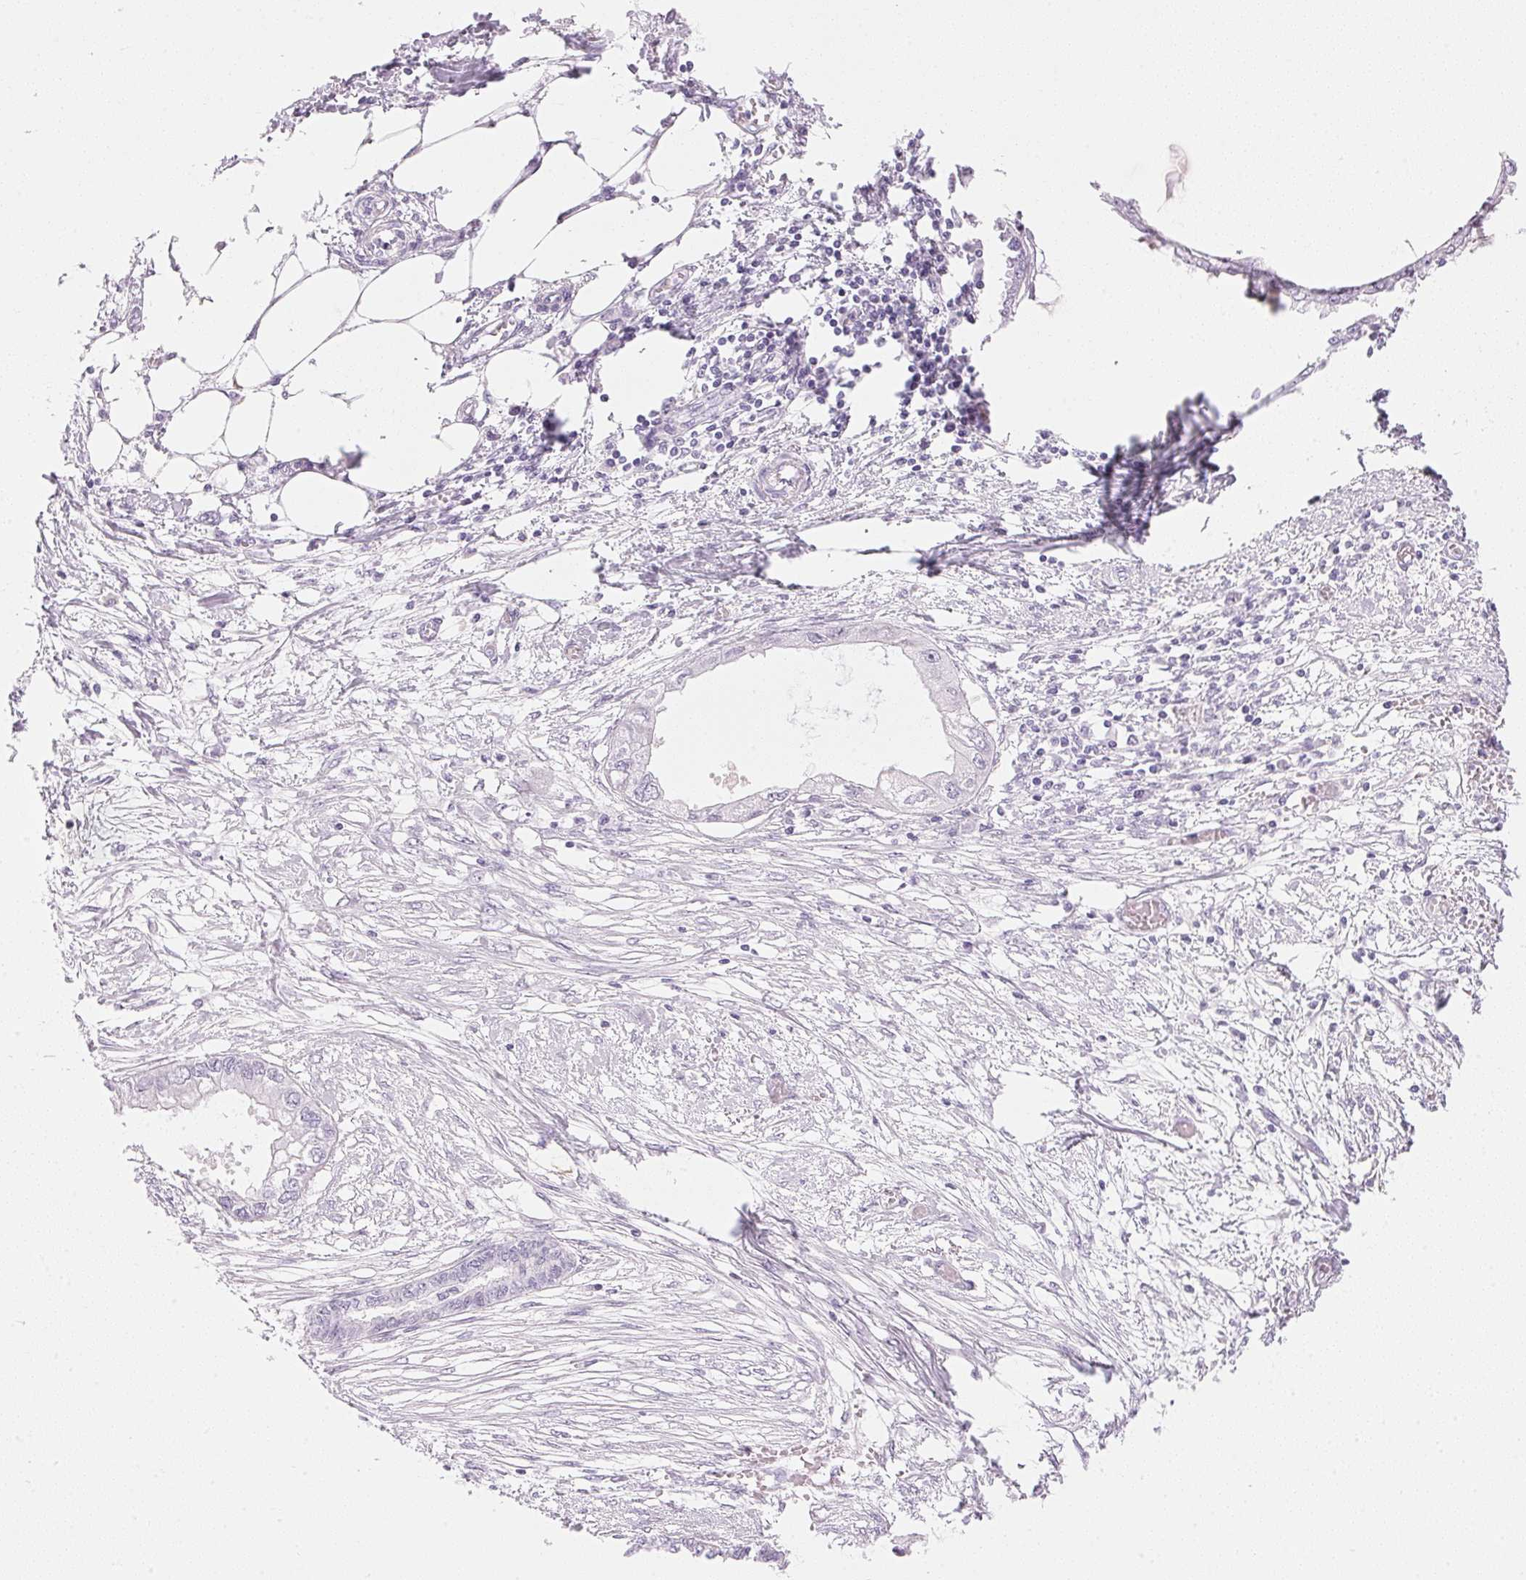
{"staining": {"intensity": "negative", "quantity": "none", "location": "none"}, "tissue": "endometrial cancer", "cell_type": "Tumor cells", "image_type": "cancer", "snomed": [{"axis": "morphology", "description": "Adenocarcinoma, NOS"}, {"axis": "morphology", "description": "Adenocarcinoma, metastatic, NOS"}, {"axis": "topography", "description": "Adipose tissue"}, {"axis": "topography", "description": "Endometrium"}], "caption": "A histopathology image of endometrial cancer stained for a protein displays no brown staining in tumor cells.", "gene": "IGFBP1", "patient": {"sex": "female", "age": 67}}